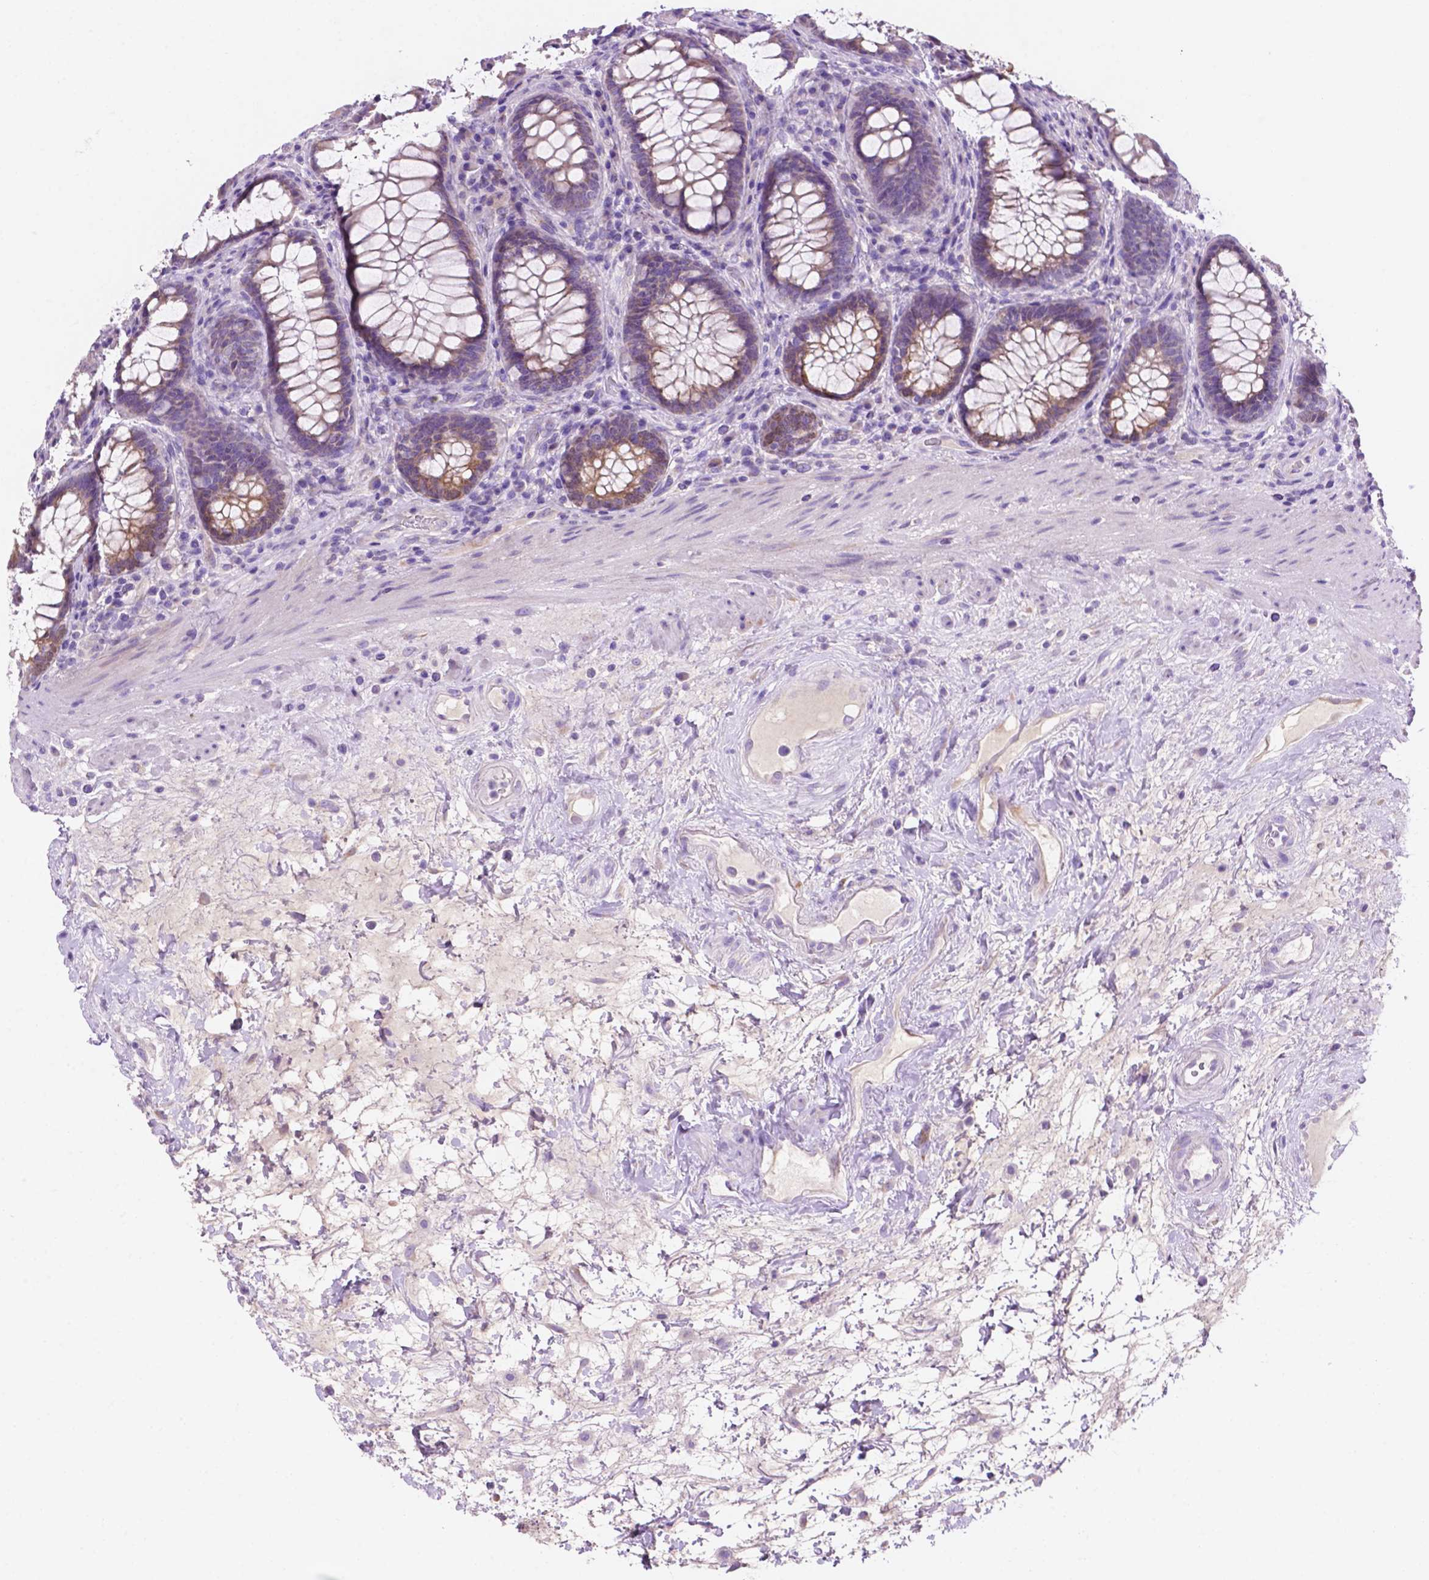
{"staining": {"intensity": "strong", "quantity": "<25%", "location": "cytoplasmic/membranous"}, "tissue": "rectum", "cell_type": "Glandular cells", "image_type": "normal", "snomed": [{"axis": "morphology", "description": "Normal tissue, NOS"}, {"axis": "topography", "description": "Rectum"}], "caption": "IHC staining of benign rectum, which shows medium levels of strong cytoplasmic/membranous staining in about <25% of glandular cells indicating strong cytoplasmic/membranous protein positivity. The staining was performed using DAB (brown) for protein detection and nuclei were counterstained in hematoxylin (blue).", "gene": "CEACAM7", "patient": {"sex": "male", "age": 72}}